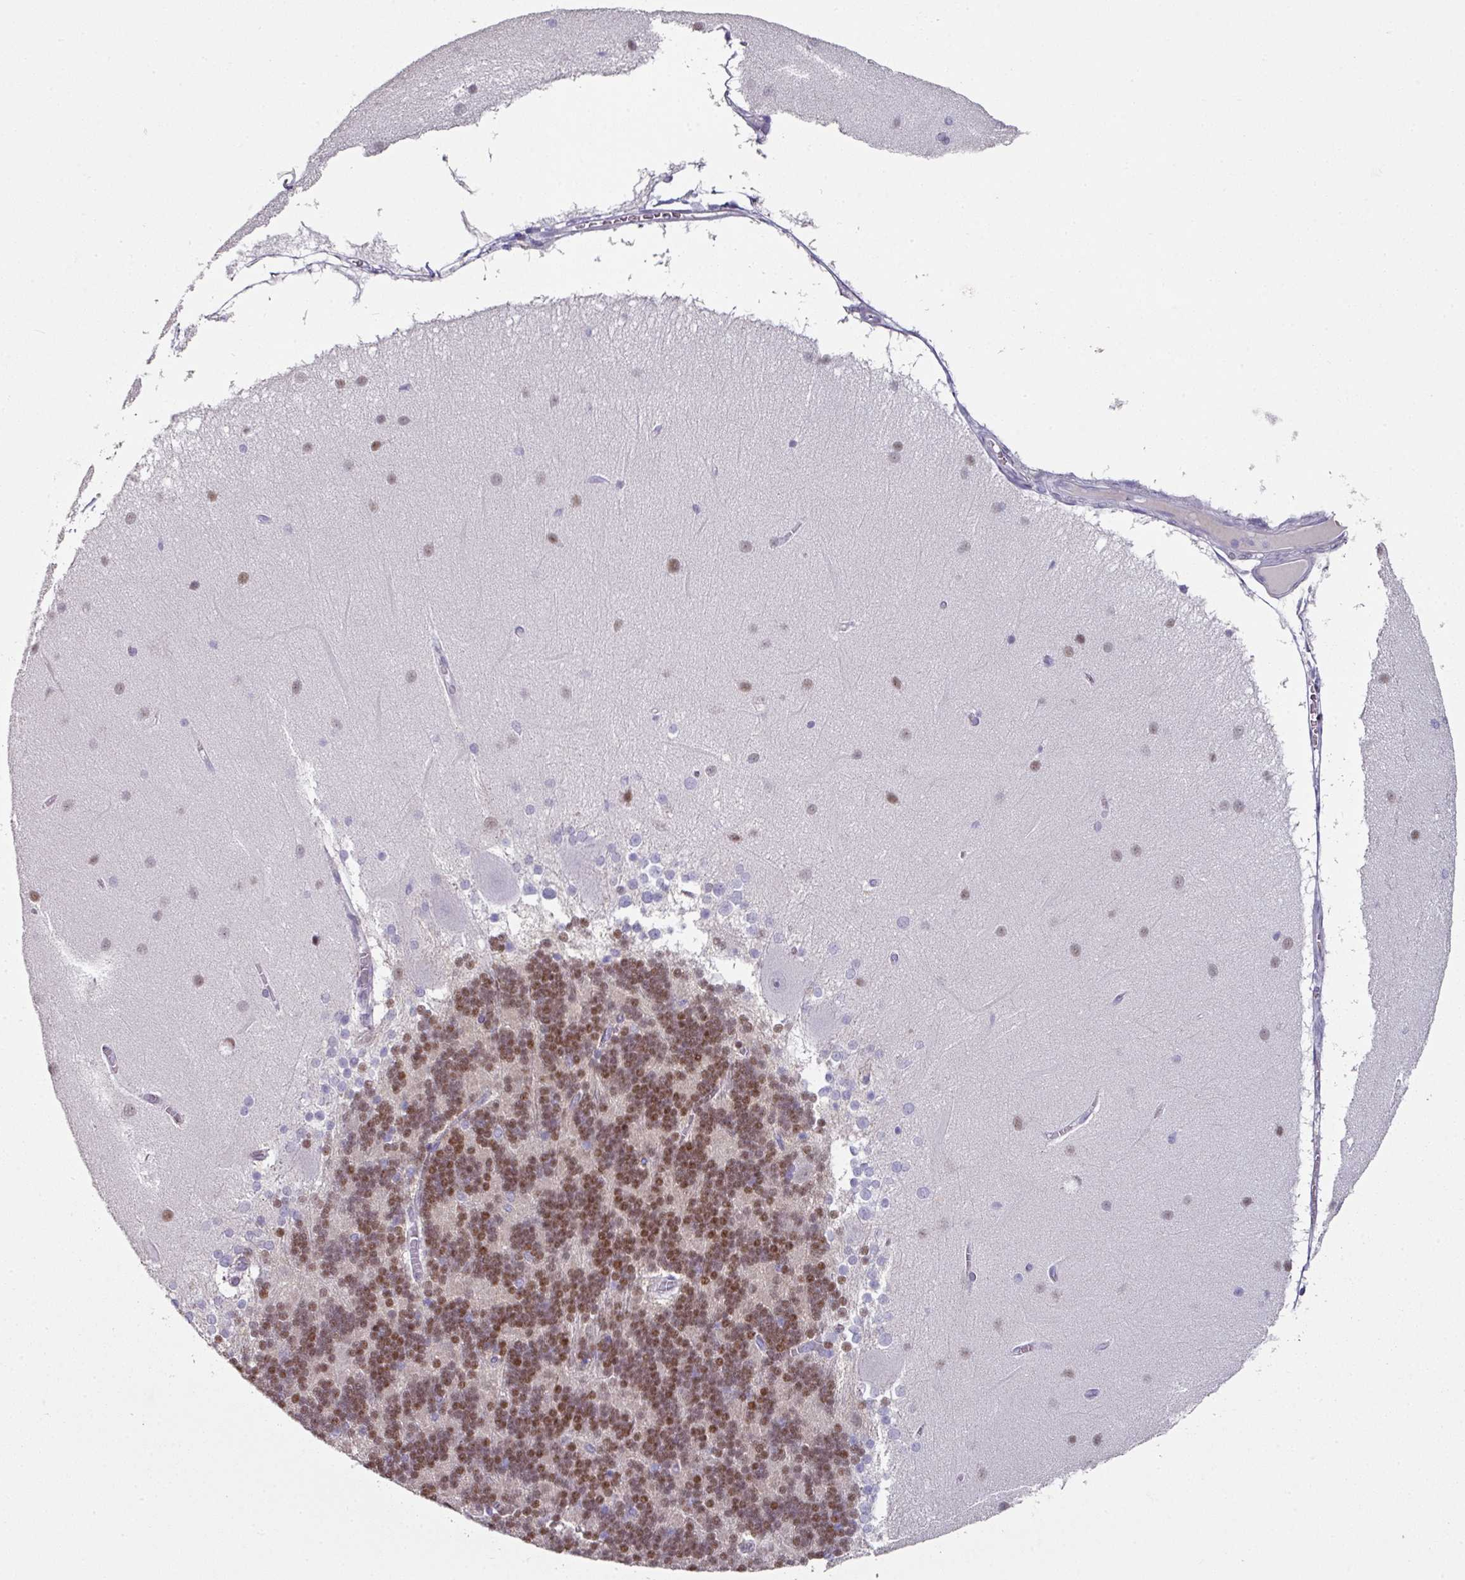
{"staining": {"intensity": "moderate", "quantity": ">75%", "location": "nuclear"}, "tissue": "cerebellum", "cell_type": "Cells in granular layer", "image_type": "normal", "snomed": [{"axis": "morphology", "description": "Normal tissue, NOS"}, {"axis": "topography", "description": "Cerebellum"}], "caption": "IHC (DAB) staining of normal cerebellum demonstrates moderate nuclear protein expression in approximately >75% of cells in granular layer.", "gene": "ELK1", "patient": {"sex": "female", "age": 54}}